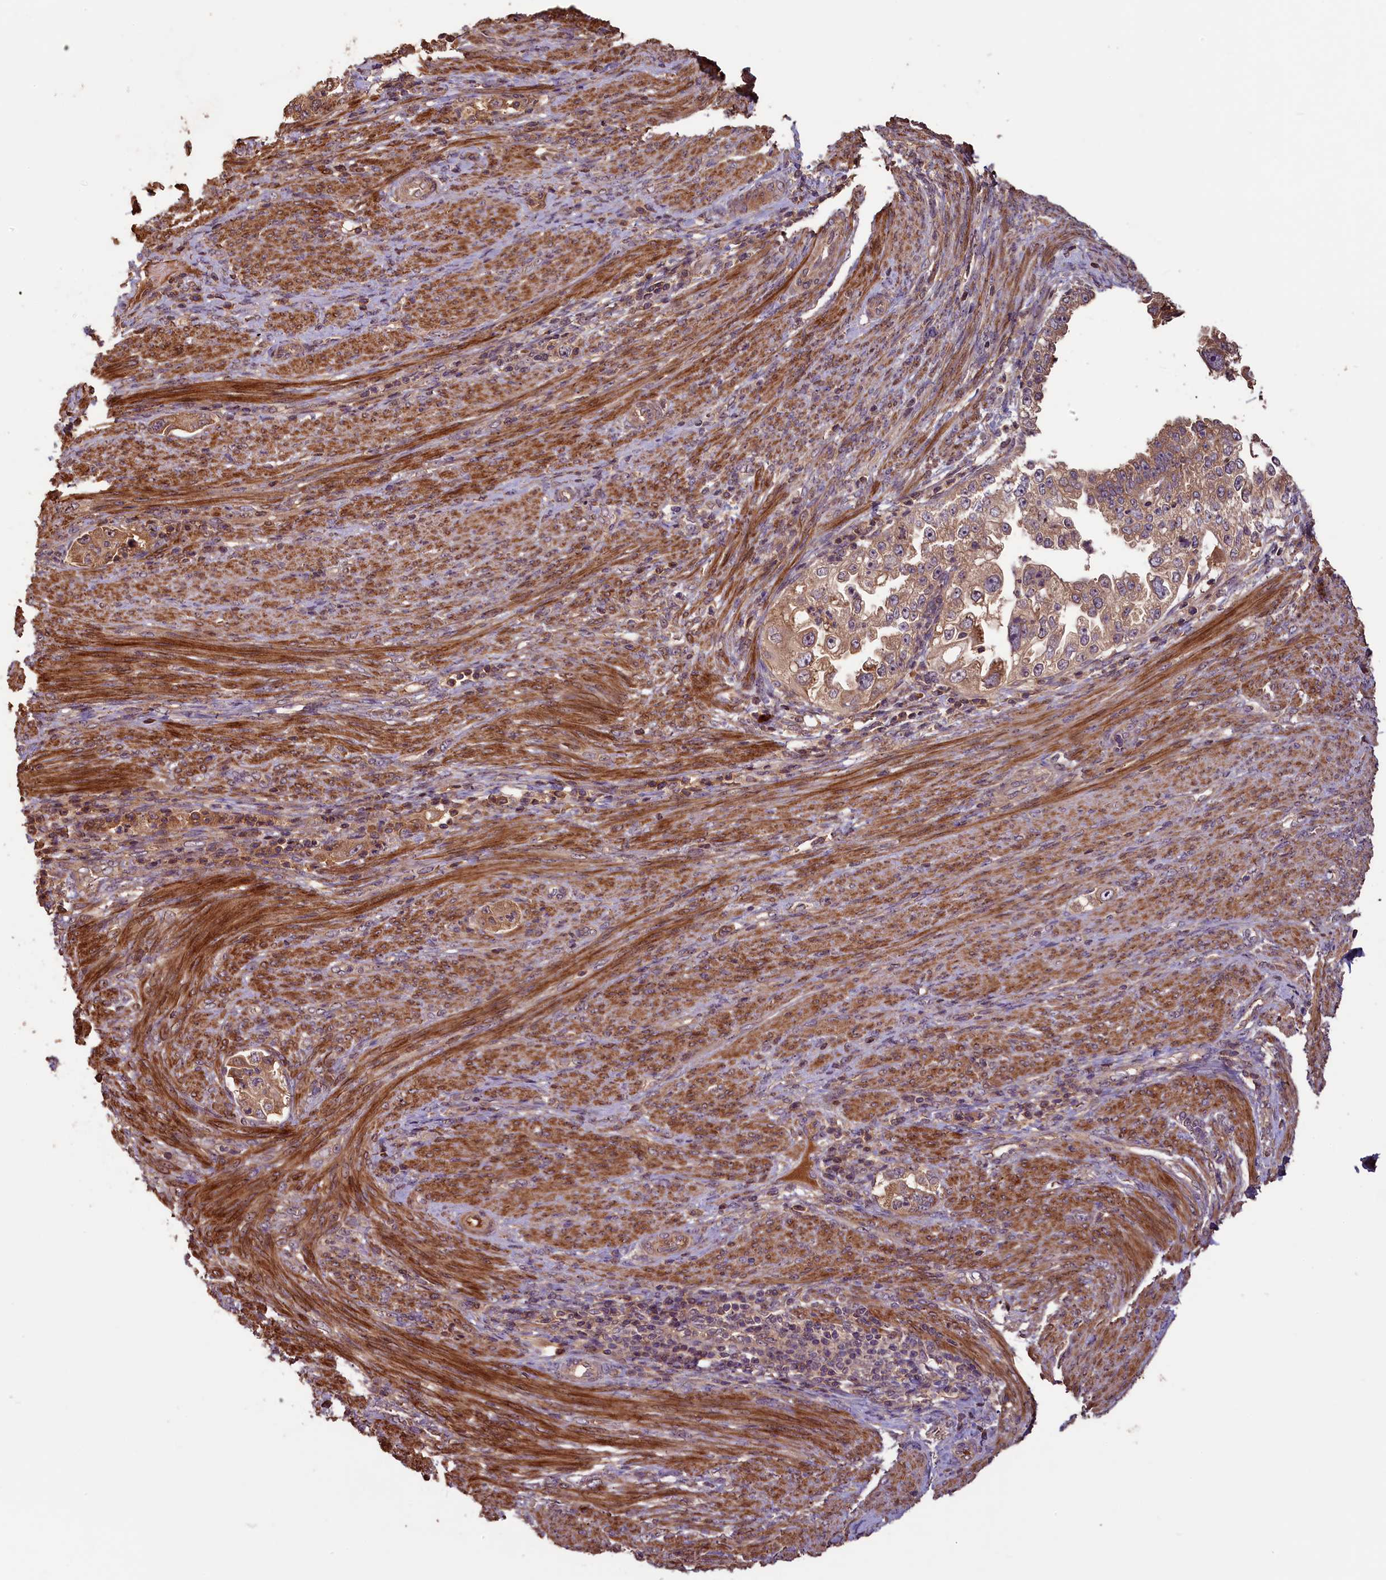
{"staining": {"intensity": "moderate", "quantity": ">75%", "location": "cytoplasmic/membranous"}, "tissue": "endometrial cancer", "cell_type": "Tumor cells", "image_type": "cancer", "snomed": [{"axis": "morphology", "description": "Adenocarcinoma, NOS"}, {"axis": "topography", "description": "Endometrium"}], "caption": "Endometrial cancer (adenocarcinoma) stained with immunohistochemistry (IHC) demonstrates moderate cytoplasmic/membranous expression in about >75% of tumor cells.", "gene": "NUDT6", "patient": {"sex": "female", "age": 85}}